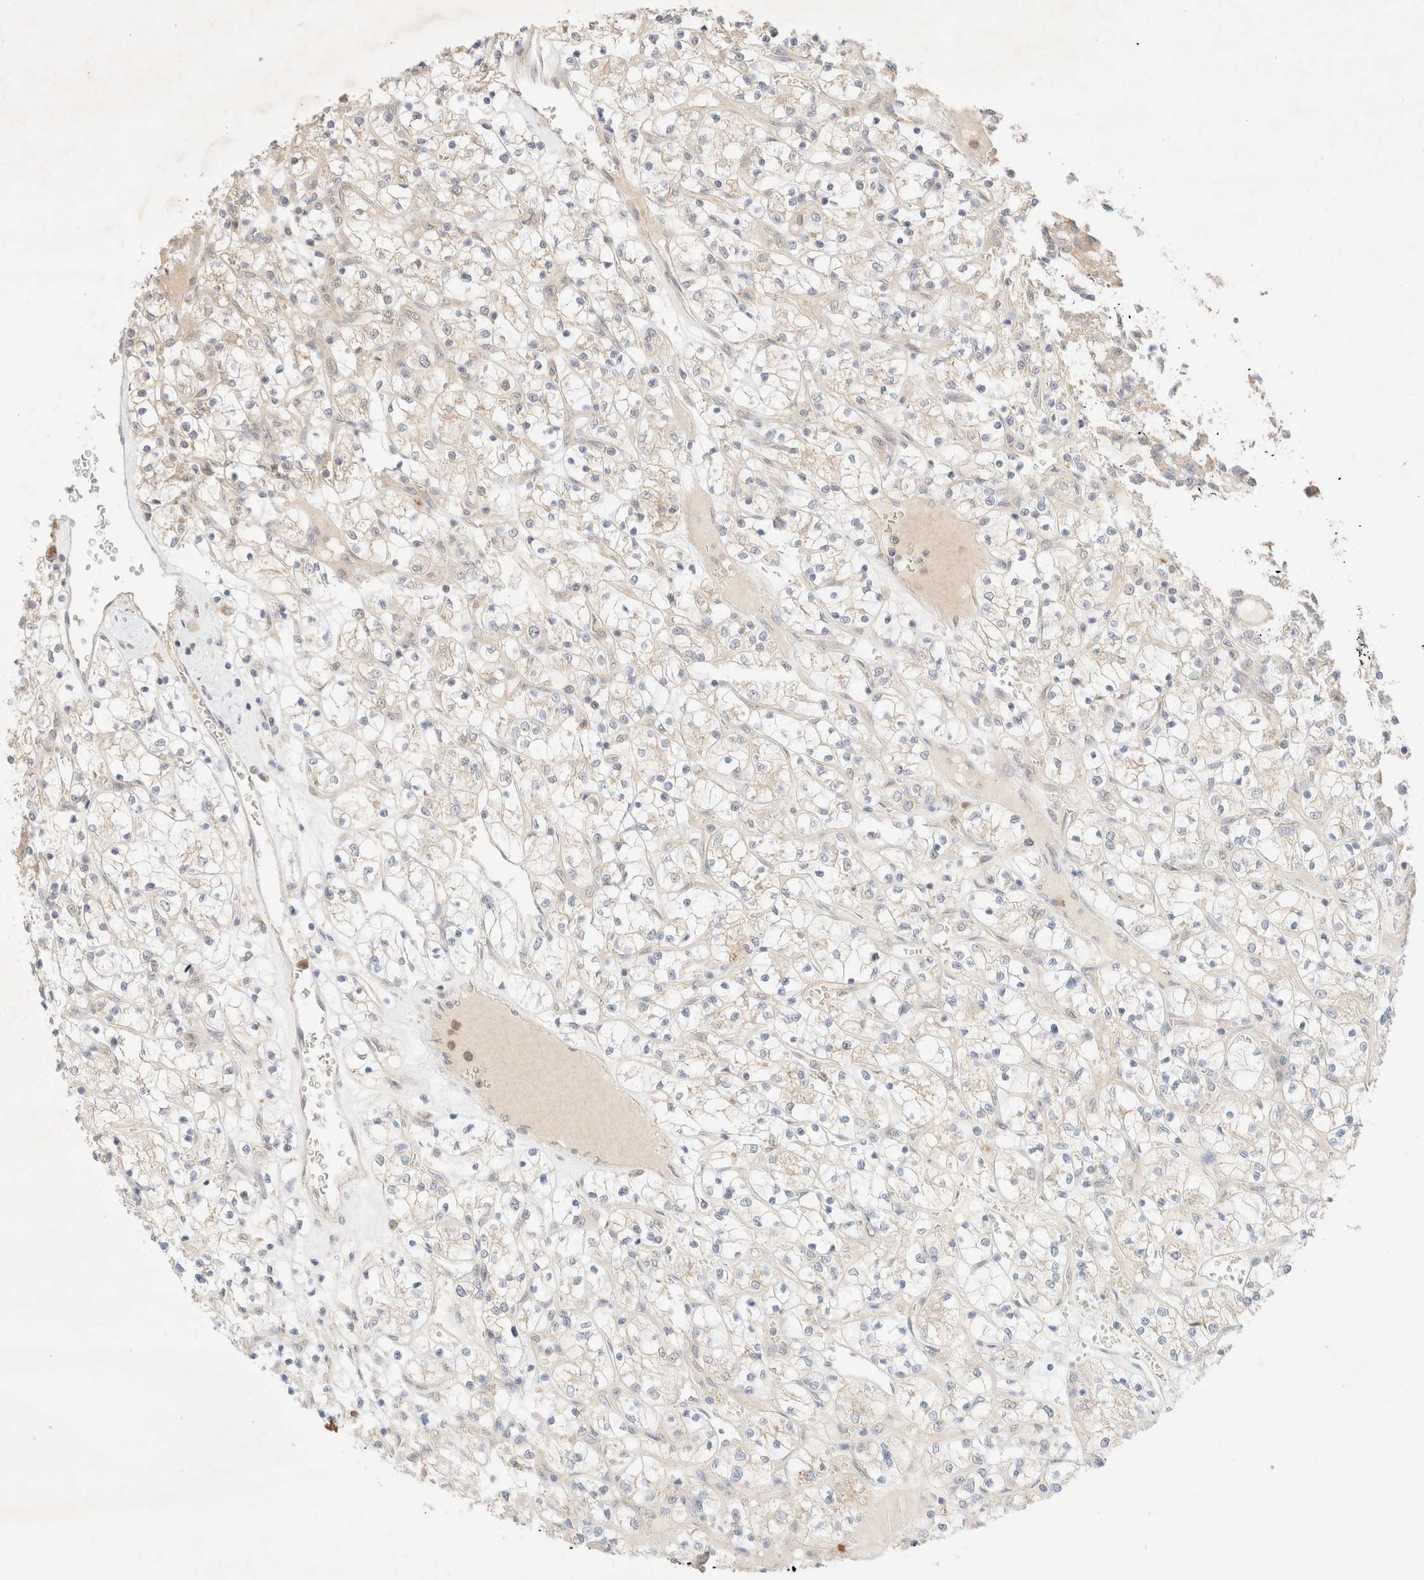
{"staining": {"intensity": "negative", "quantity": "none", "location": "none"}, "tissue": "renal cancer", "cell_type": "Tumor cells", "image_type": "cancer", "snomed": [{"axis": "morphology", "description": "Adenocarcinoma, NOS"}, {"axis": "topography", "description": "Kidney"}], "caption": "Immunohistochemical staining of human renal cancer (adenocarcinoma) demonstrates no significant staining in tumor cells.", "gene": "SGSM2", "patient": {"sex": "female", "age": 69}}